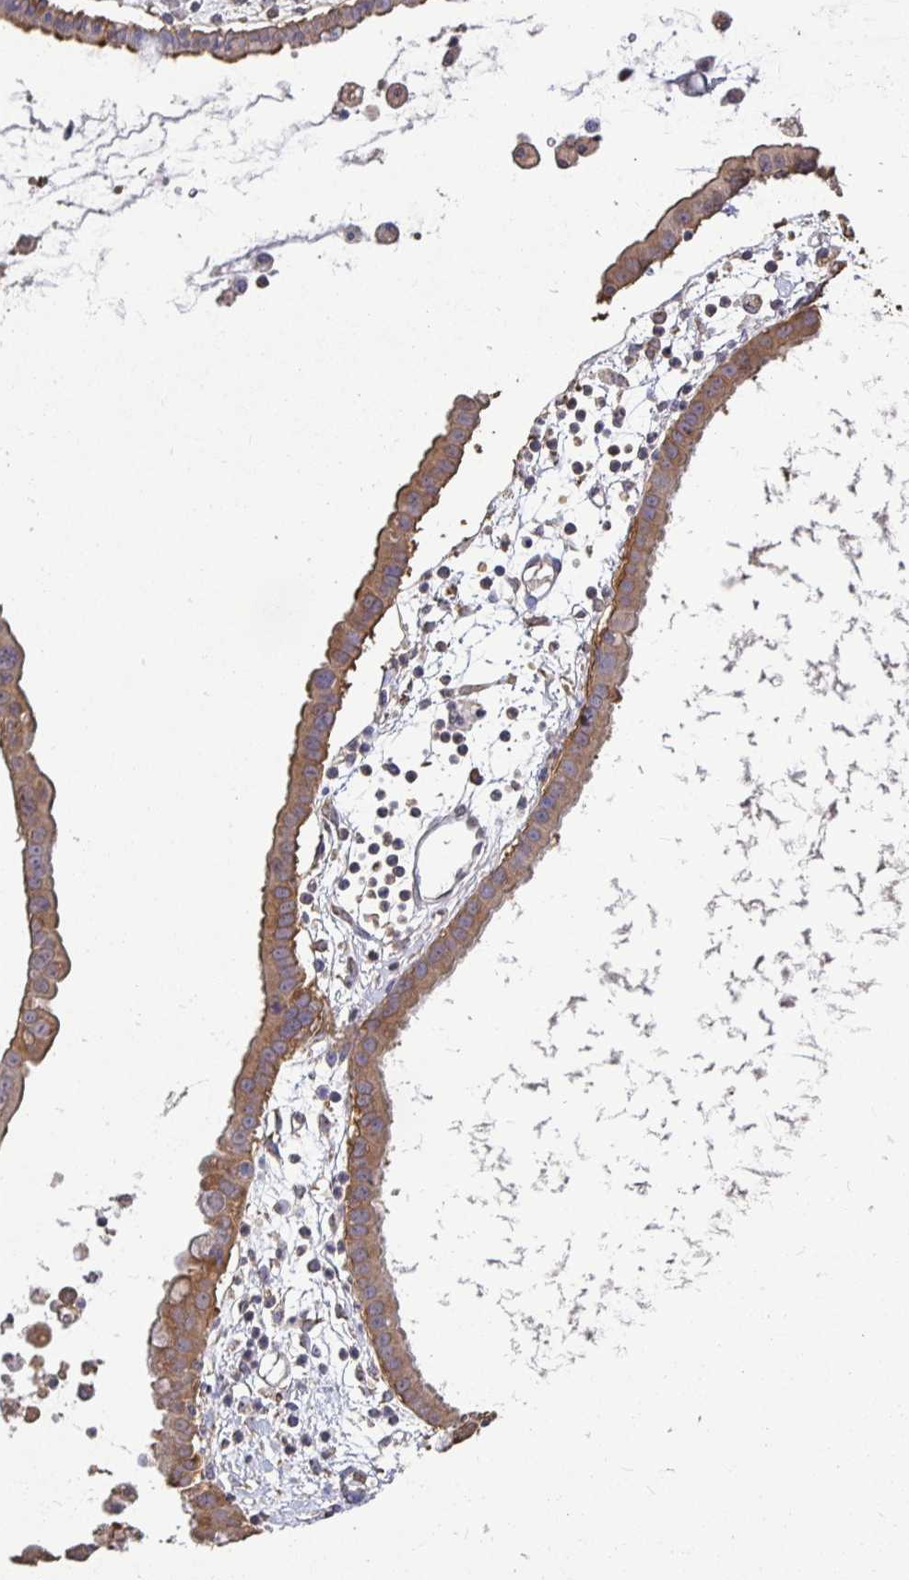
{"staining": {"intensity": "weak", "quantity": ">75%", "location": "cytoplasmic/membranous"}, "tissue": "ovarian cancer", "cell_type": "Tumor cells", "image_type": "cancer", "snomed": [{"axis": "morphology", "description": "Cystadenocarcinoma, mucinous, NOS"}, {"axis": "topography", "description": "Ovary"}], "caption": "This is a histology image of IHC staining of ovarian cancer (mucinous cystadenocarcinoma), which shows weak staining in the cytoplasmic/membranous of tumor cells.", "gene": "MAPK8IP3", "patient": {"sex": "female", "age": 61}}